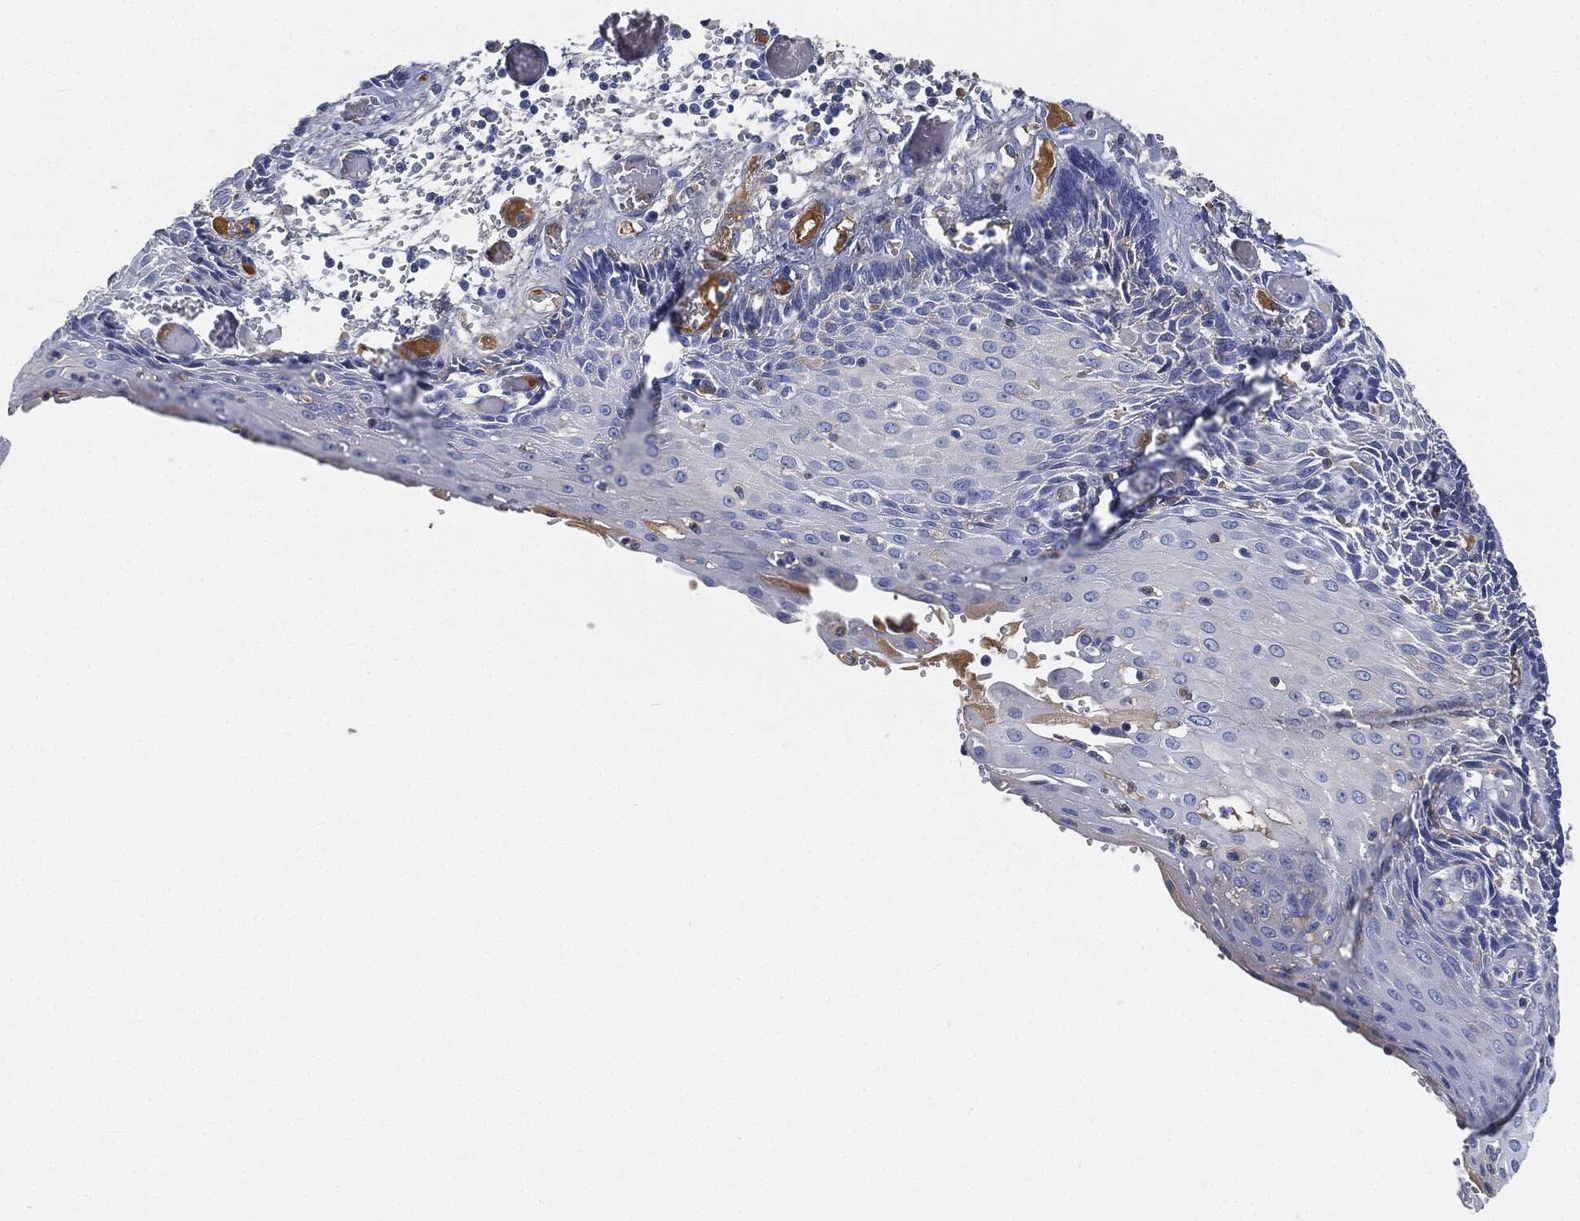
{"staining": {"intensity": "negative", "quantity": "none", "location": "none"}, "tissue": "esophagus", "cell_type": "Squamous epithelial cells", "image_type": "normal", "snomed": [{"axis": "morphology", "description": "Normal tissue, NOS"}, {"axis": "topography", "description": "Esophagus"}], "caption": "A histopathology image of esophagus stained for a protein shows no brown staining in squamous epithelial cells.", "gene": "IGLV6", "patient": {"sex": "male", "age": 58}}